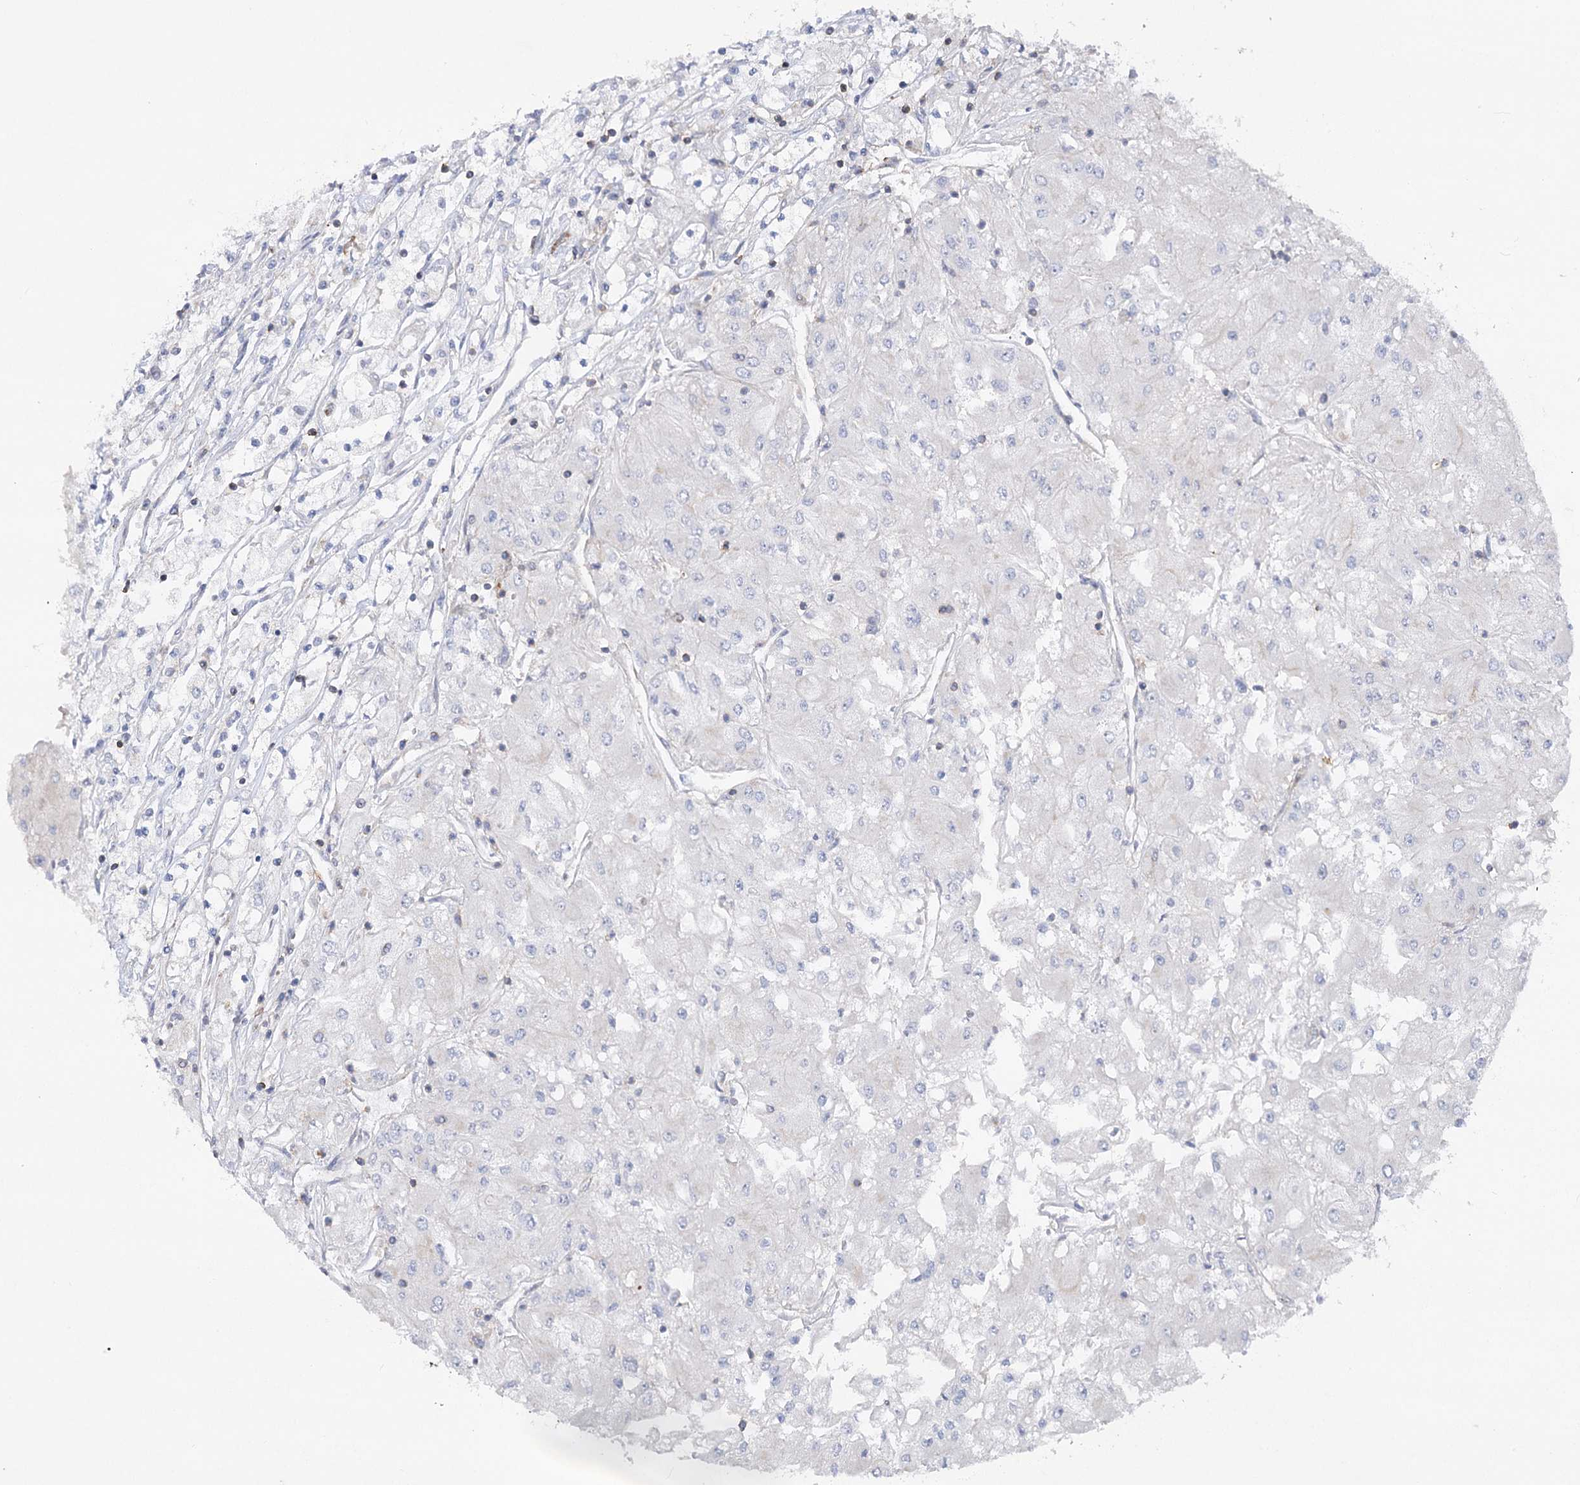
{"staining": {"intensity": "negative", "quantity": "none", "location": "none"}, "tissue": "renal cancer", "cell_type": "Tumor cells", "image_type": "cancer", "snomed": [{"axis": "morphology", "description": "Adenocarcinoma, NOS"}, {"axis": "topography", "description": "Kidney"}], "caption": "High power microscopy photomicrograph of an IHC micrograph of renal adenocarcinoma, revealing no significant staining in tumor cells. (DAB immunohistochemistry (IHC) visualized using brightfield microscopy, high magnification).", "gene": "LARP1B", "patient": {"sex": "male", "age": 80}}